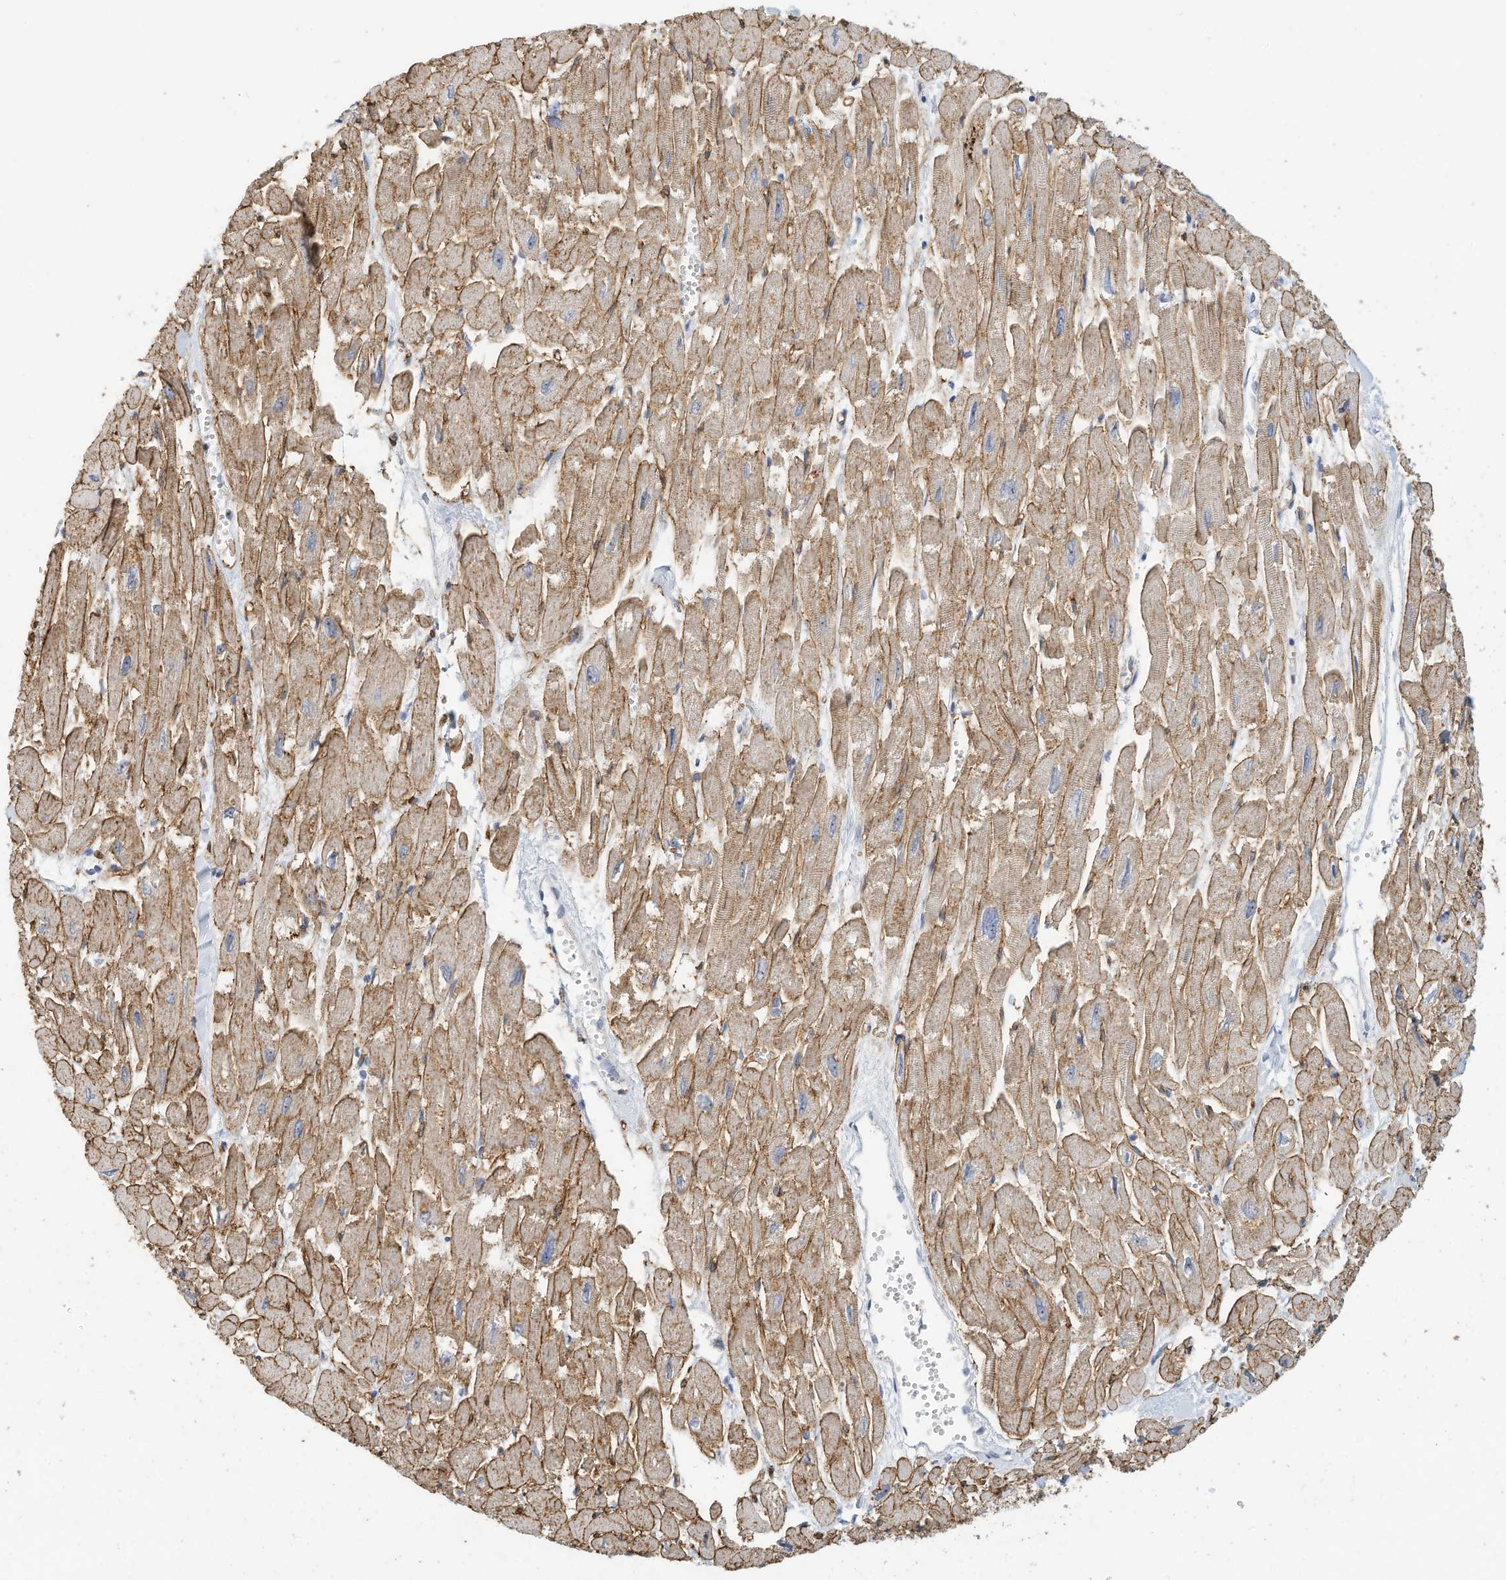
{"staining": {"intensity": "moderate", "quantity": "25%-75%", "location": "cytoplasmic/membranous"}, "tissue": "heart muscle", "cell_type": "Cardiomyocytes", "image_type": "normal", "snomed": [{"axis": "morphology", "description": "Normal tissue, NOS"}, {"axis": "topography", "description": "Heart"}], "caption": "Cardiomyocytes exhibit moderate cytoplasmic/membranous staining in about 25%-75% of cells in benign heart muscle.", "gene": "ARHGAP28", "patient": {"sex": "male", "age": 54}}